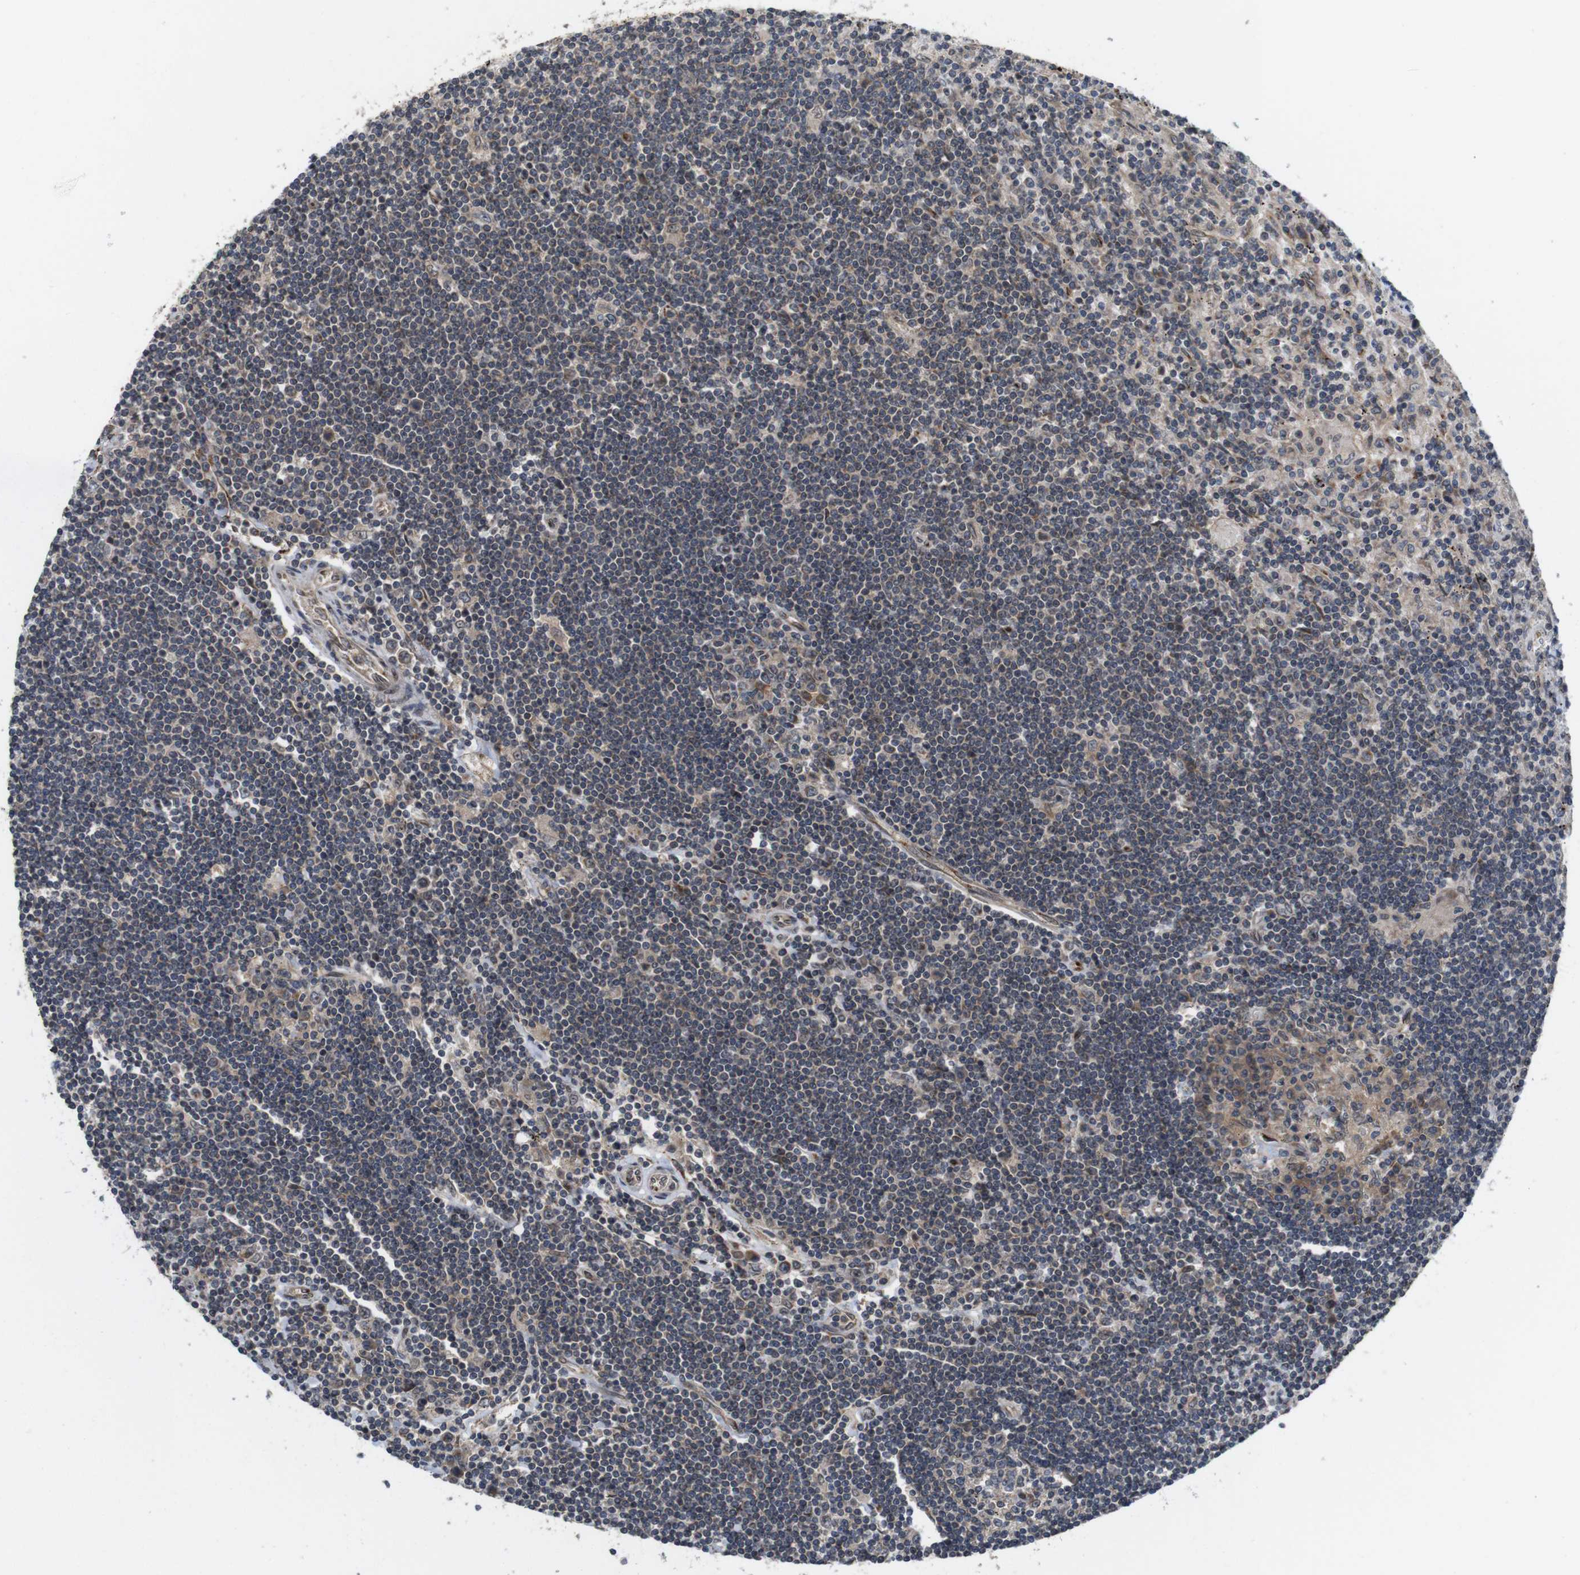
{"staining": {"intensity": "moderate", "quantity": "<25%", "location": "cytoplasmic/membranous"}, "tissue": "lymphoma", "cell_type": "Tumor cells", "image_type": "cancer", "snomed": [{"axis": "morphology", "description": "Malignant lymphoma, non-Hodgkin's type, Low grade"}, {"axis": "topography", "description": "Spleen"}], "caption": "Protein positivity by IHC displays moderate cytoplasmic/membranous positivity in approximately <25% of tumor cells in lymphoma.", "gene": "EFCAB14", "patient": {"sex": "male", "age": 76}}